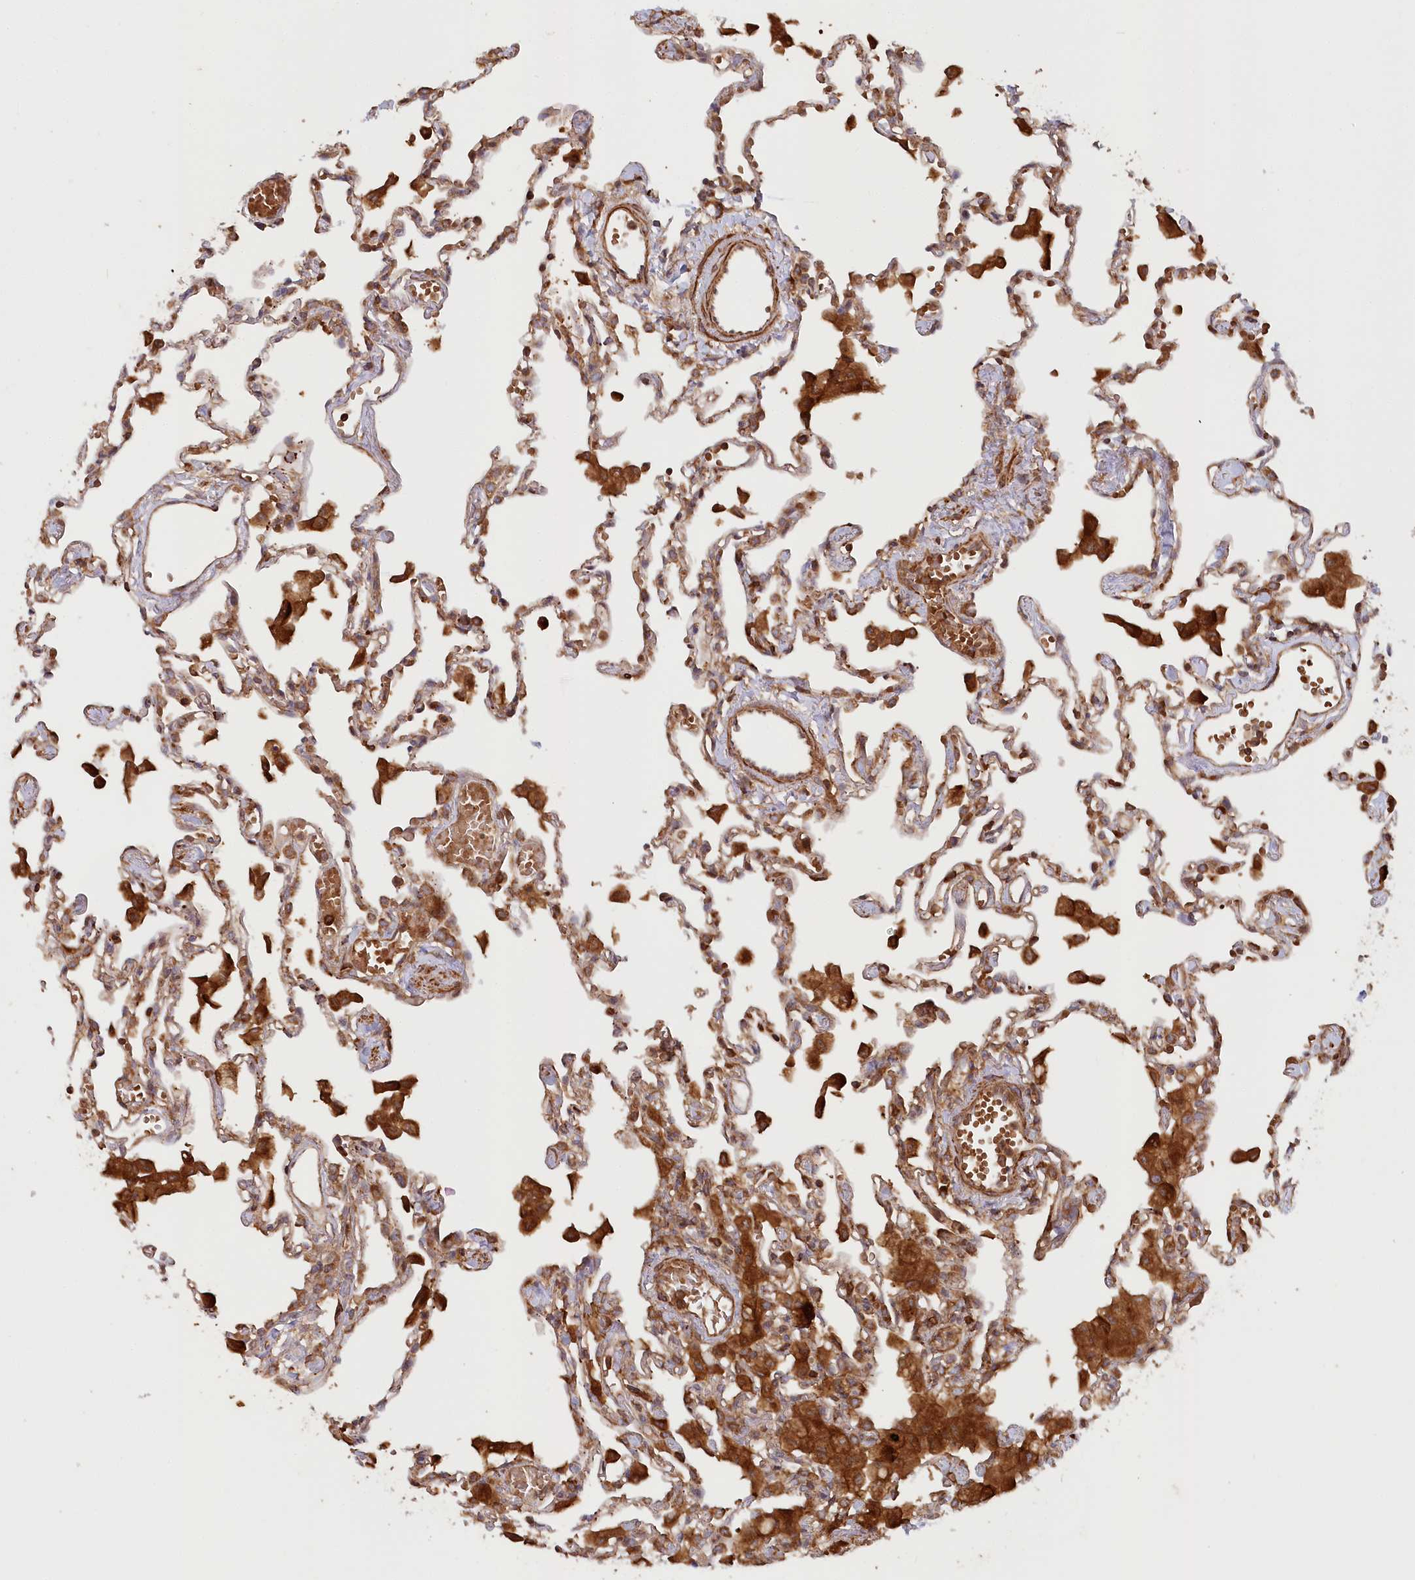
{"staining": {"intensity": "strong", "quantity": "25%-75%", "location": "cytoplasmic/membranous"}, "tissue": "lung", "cell_type": "Alveolar cells", "image_type": "normal", "snomed": [{"axis": "morphology", "description": "Normal tissue, NOS"}, {"axis": "topography", "description": "Bronchus"}, {"axis": "topography", "description": "Lung"}], "caption": "Lung stained with immunohistochemistry displays strong cytoplasmic/membranous expression in about 25%-75% of alveolar cells.", "gene": "PAIP2", "patient": {"sex": "female", "age": 49}}